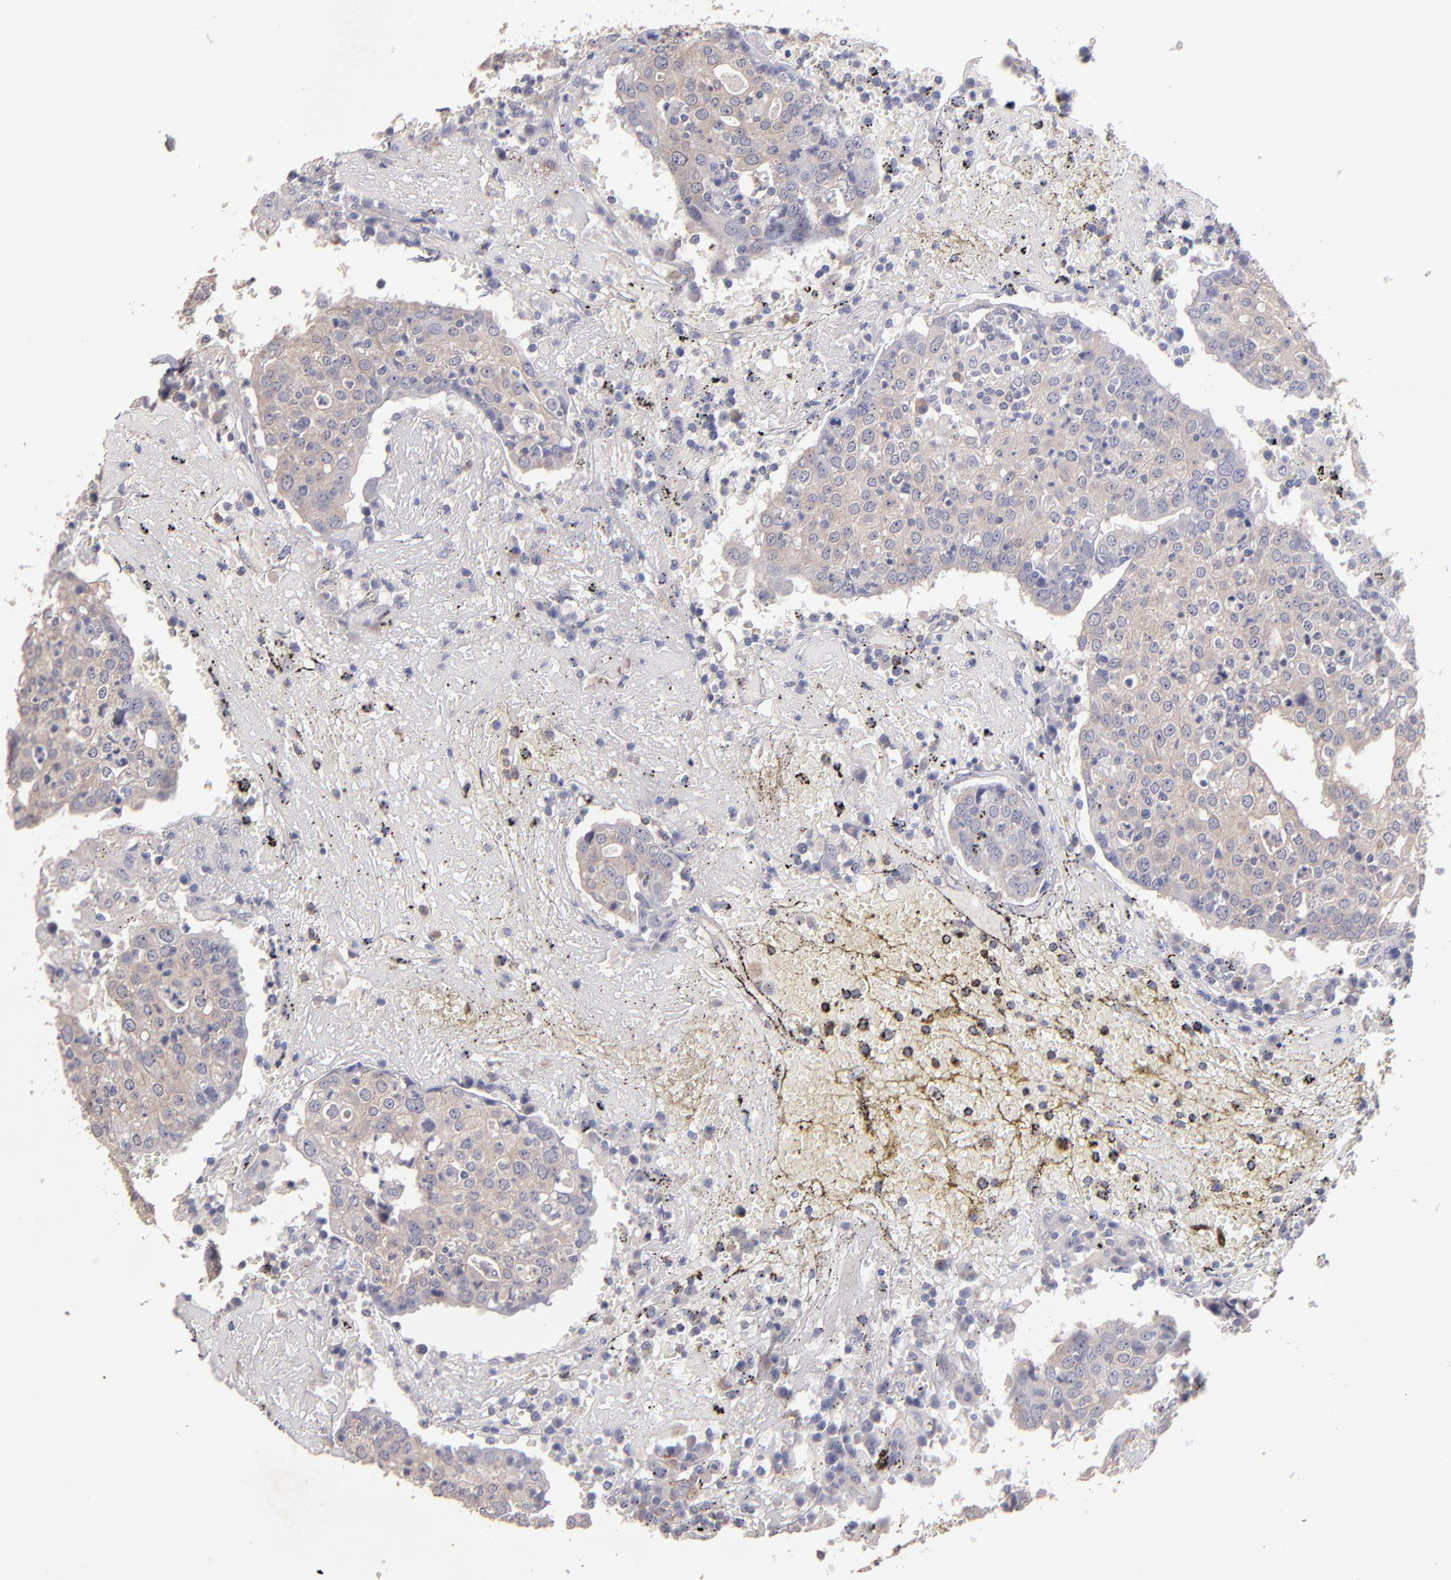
{"staining": {"intensity": "weak", "quantity": ">75%", "location": "cytoplasmic/membranous"}, "tissue": "head and neck cancer", "cell_type": "Tumor cells", "image_type": "cancer", "snomed": [{"axis": "morphology", "description": "Adenocarcinoma, NOS"}, {"axis": "topography", "description": "Salivary gland"}, {"axis": "topography", "description": "Head-Neck"}], "caption": "The image exhibits staining of head and neck cancer, revealing weak cytoplasmic/membranous protein expression (brown color) within tumor cells.", "gene": "MAGEE1", "patient": {"sex": "female", "age": 65}}